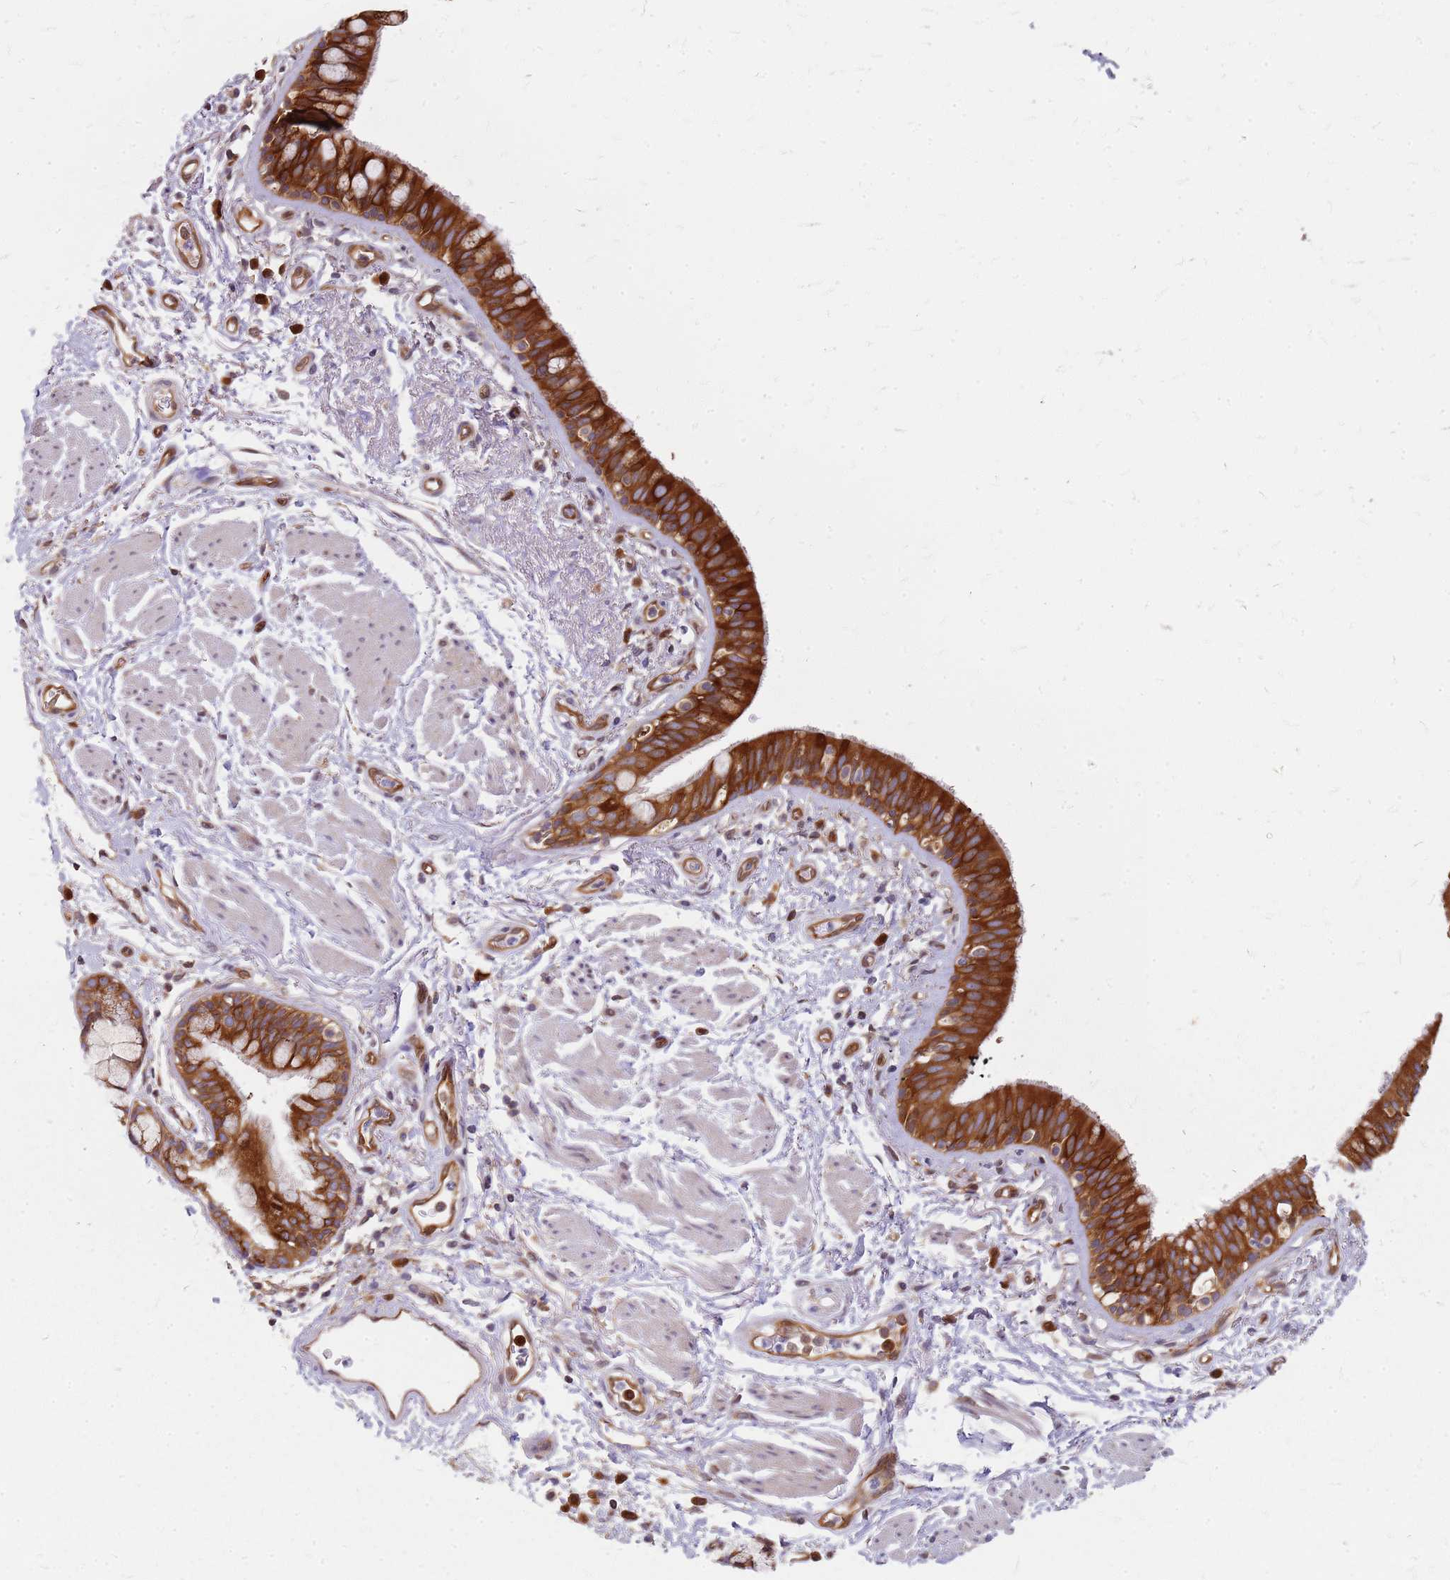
{"staining": {"intensity": "strong", "quantity": ">75%", "location": "cytoplasmic/membranous"}, "tissue": "bronchus", "cell_type": "Respiratory epithelial cells", "image_type": "normal", "snomed": [{"axis": "morphology", "description": "Normal tissue, NOS"}, {"axis": "morphology", "description": "Neoplasm, uncertain whether benign or malignant"}, {"axis": "topography", "description": "Bronchus"}, {"axis": "topography", "description": "Lung"}], "caption": "Immunohistochemical staining of normal bronchus shows strong cytoplasmic/membranous protein positivity in about >75% of respiratory epithelial cells.", "gene": "HDX", "patient": {"sex": "male", "age": 55}}